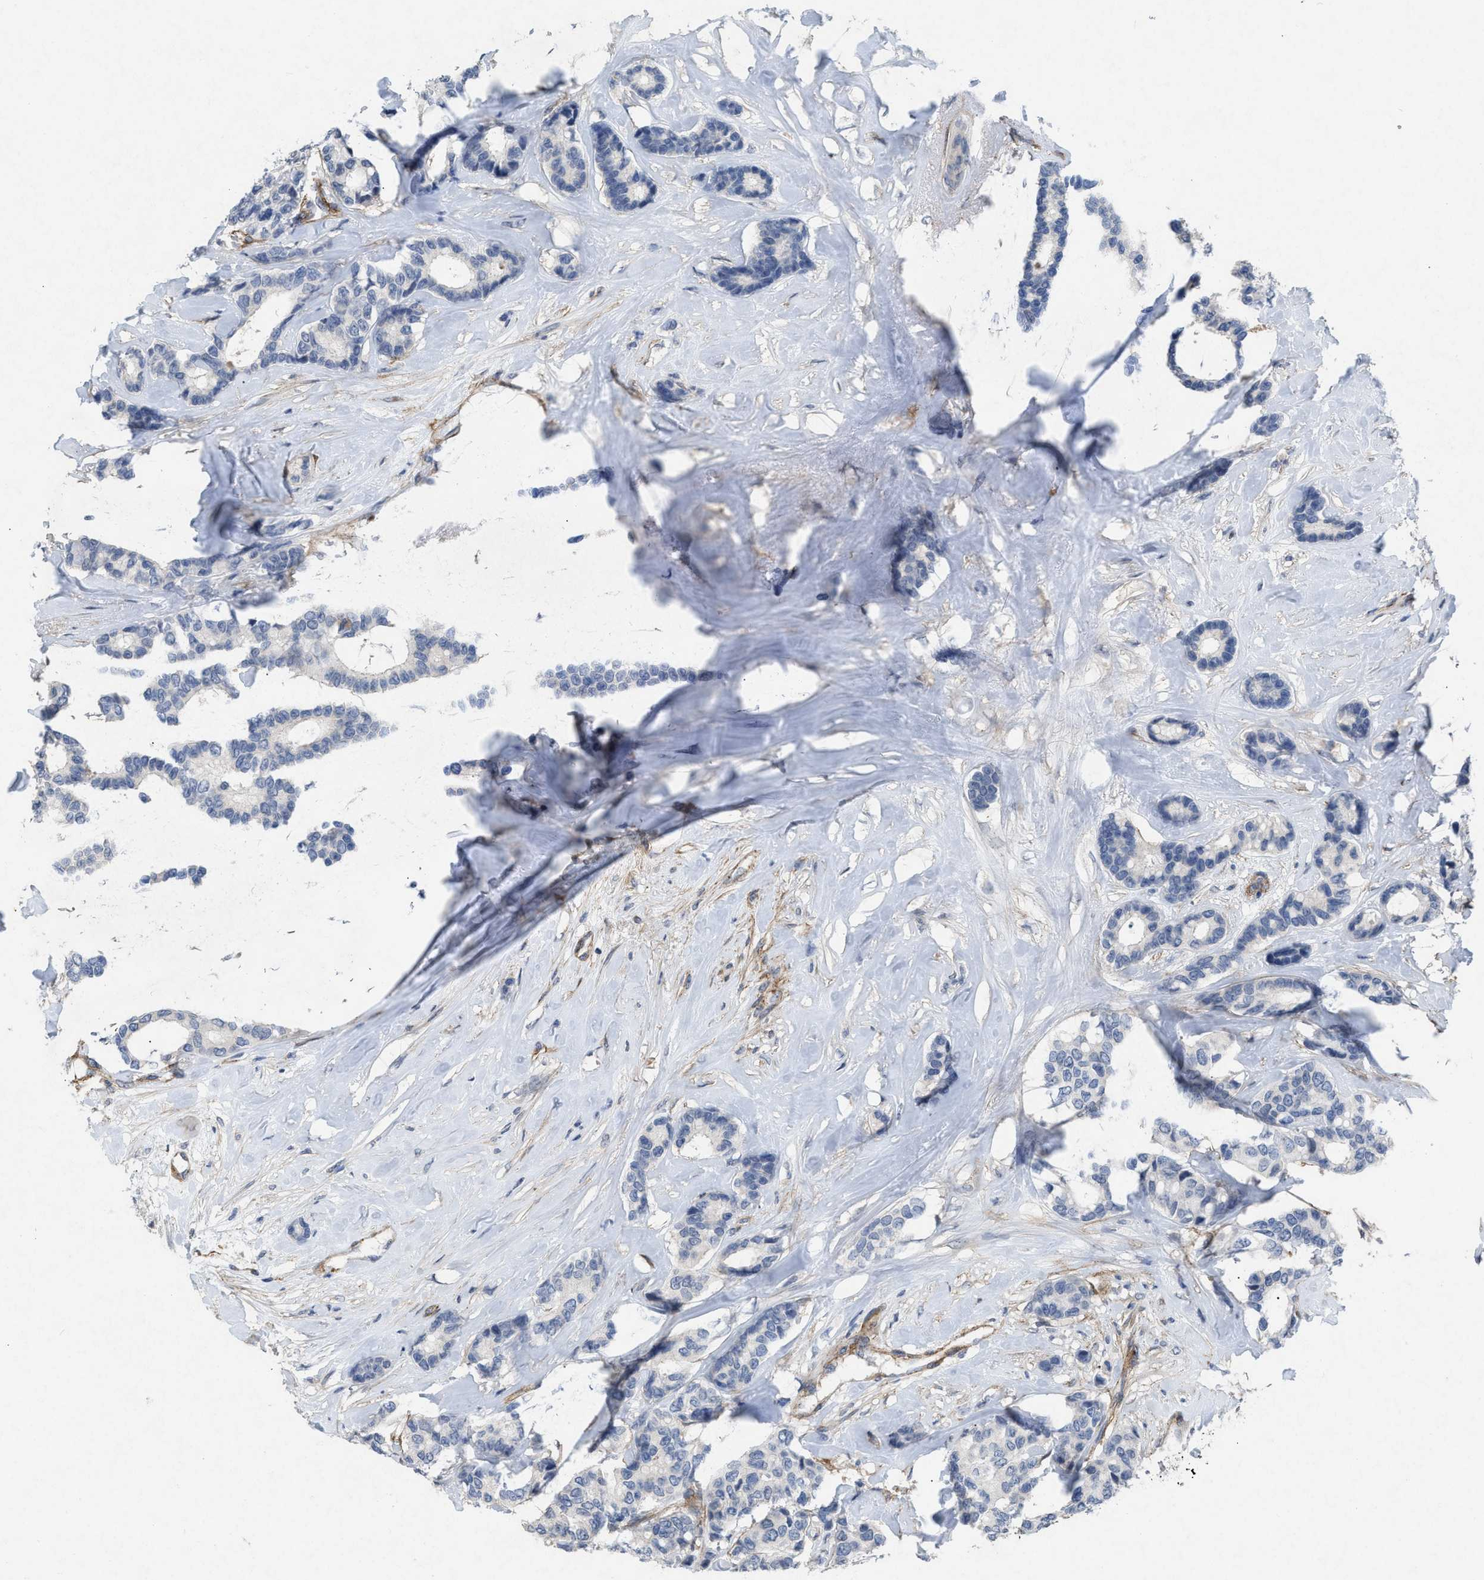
{"staining": {"intensity": "negative", "quantity": "none", "location": "none"}, "tissue": "breast cancer", "cell_type": "Tumor cells", "image_type": "cancer", "snomed": [{"axis": "morphology", "description": "Duct carcinoma"}, {"axis": "topography", "description": "Breast"}], "caption": "This is an immunohistochemistry (IHC) image of invasive ductal carcinoma (breast). There is no expression in tumor cells.", "gene": "PDGFRA", "patient": {"sex": "female", "age": 87}}